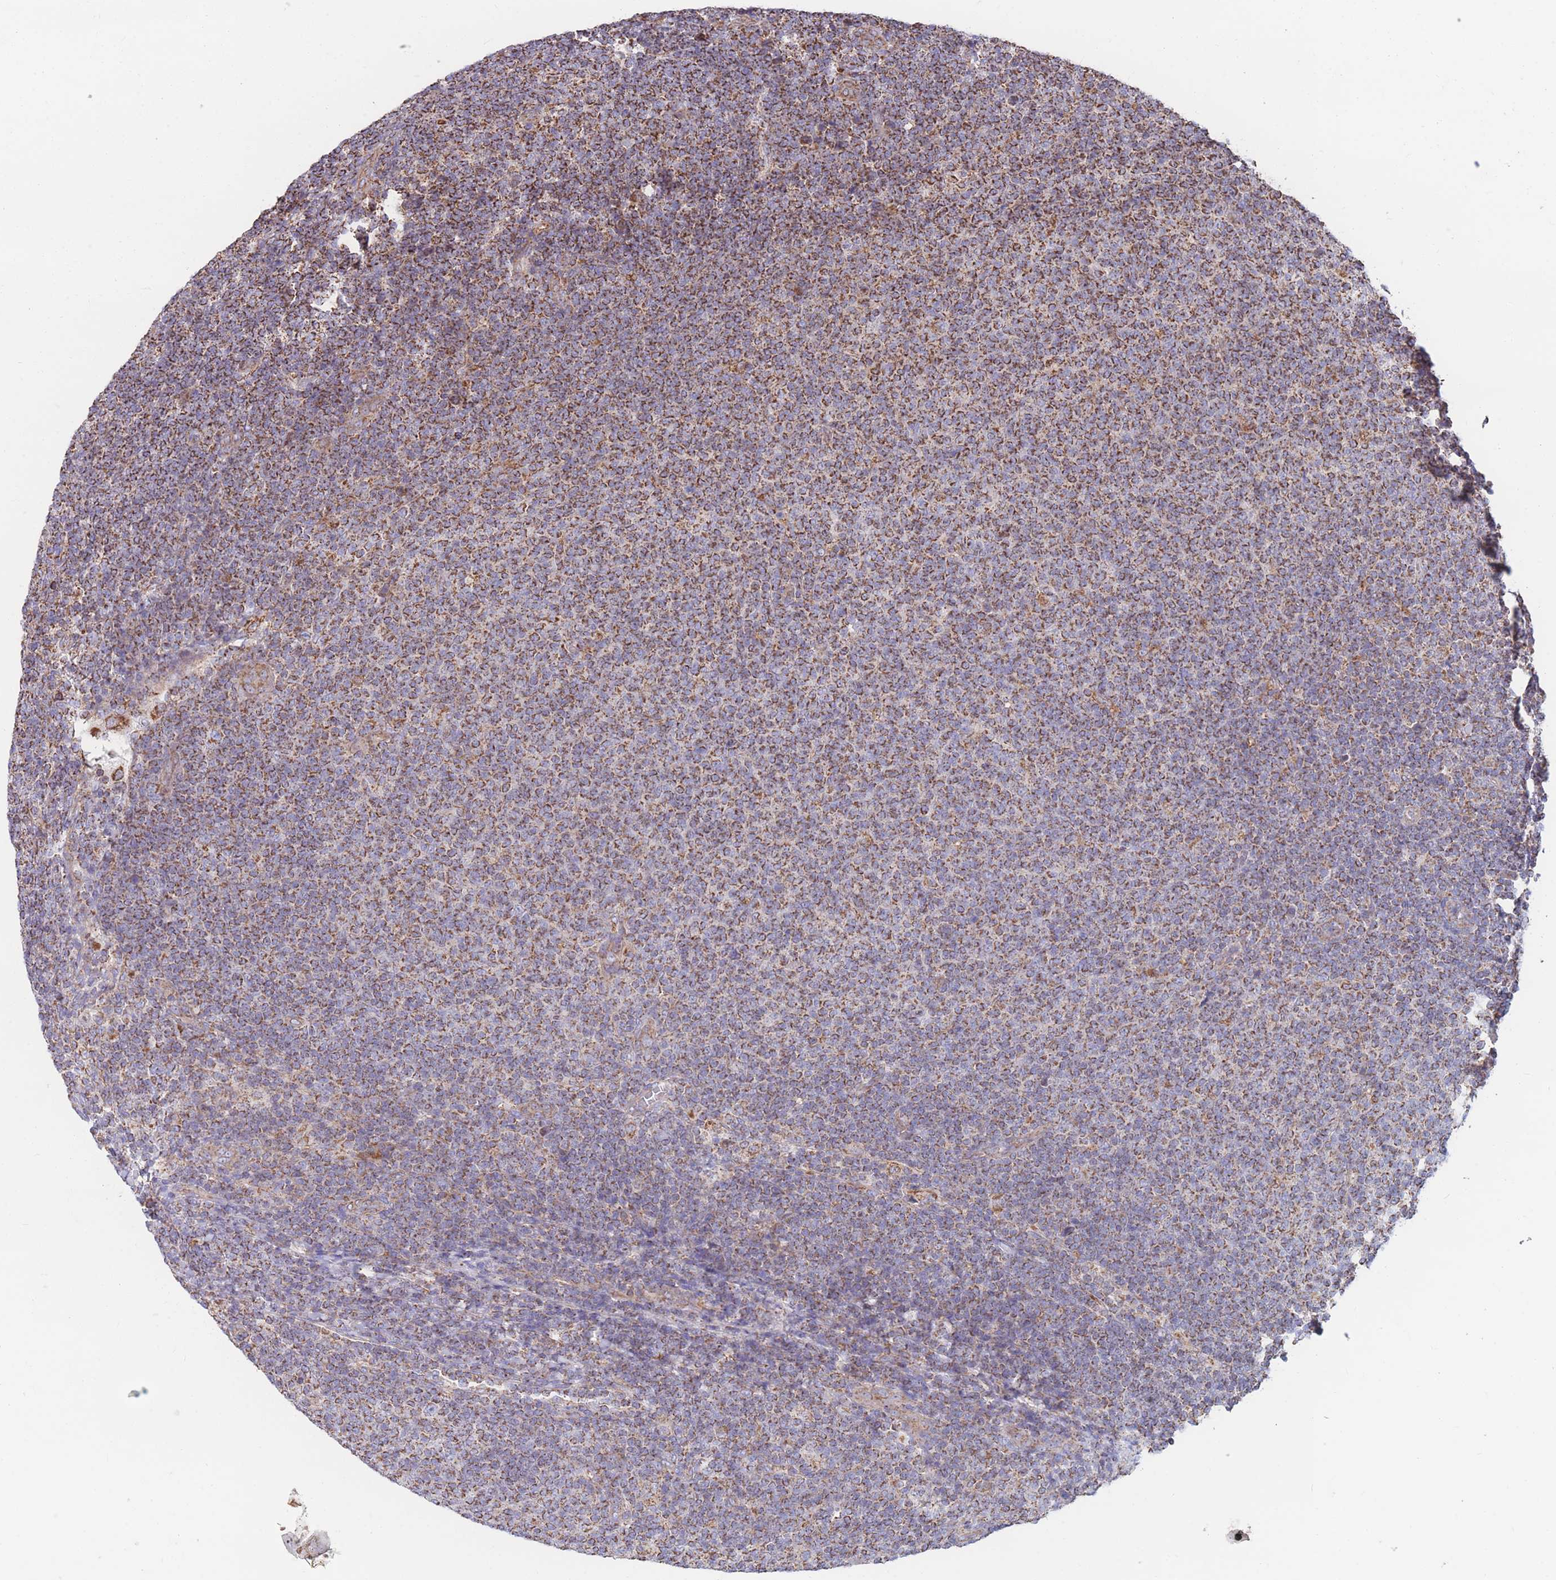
{"staining": {"intensity": "strong", "quantity": ">75%", "location": "cytoplasmic/membranous"}, "tissue": "lymphoma", "cell_type": "Tumor cells", "image_type": "cancer", "snomed": [{"axis": "morphology", "description": "Malignant lymphoma, non-Hodgkin's type, Low grade"}, {"axis": "topography", "description": "Lymph node"}], "caption": "Human malignant lymphoma, non-Hodgkin's type (low-grade) stained with a brown dye reveals strong cytoplasmic/membranous positive expression in about >75% of tumor cells.", "gene": "FKBP8", "patient": {"sex": "male", "age": 66}}